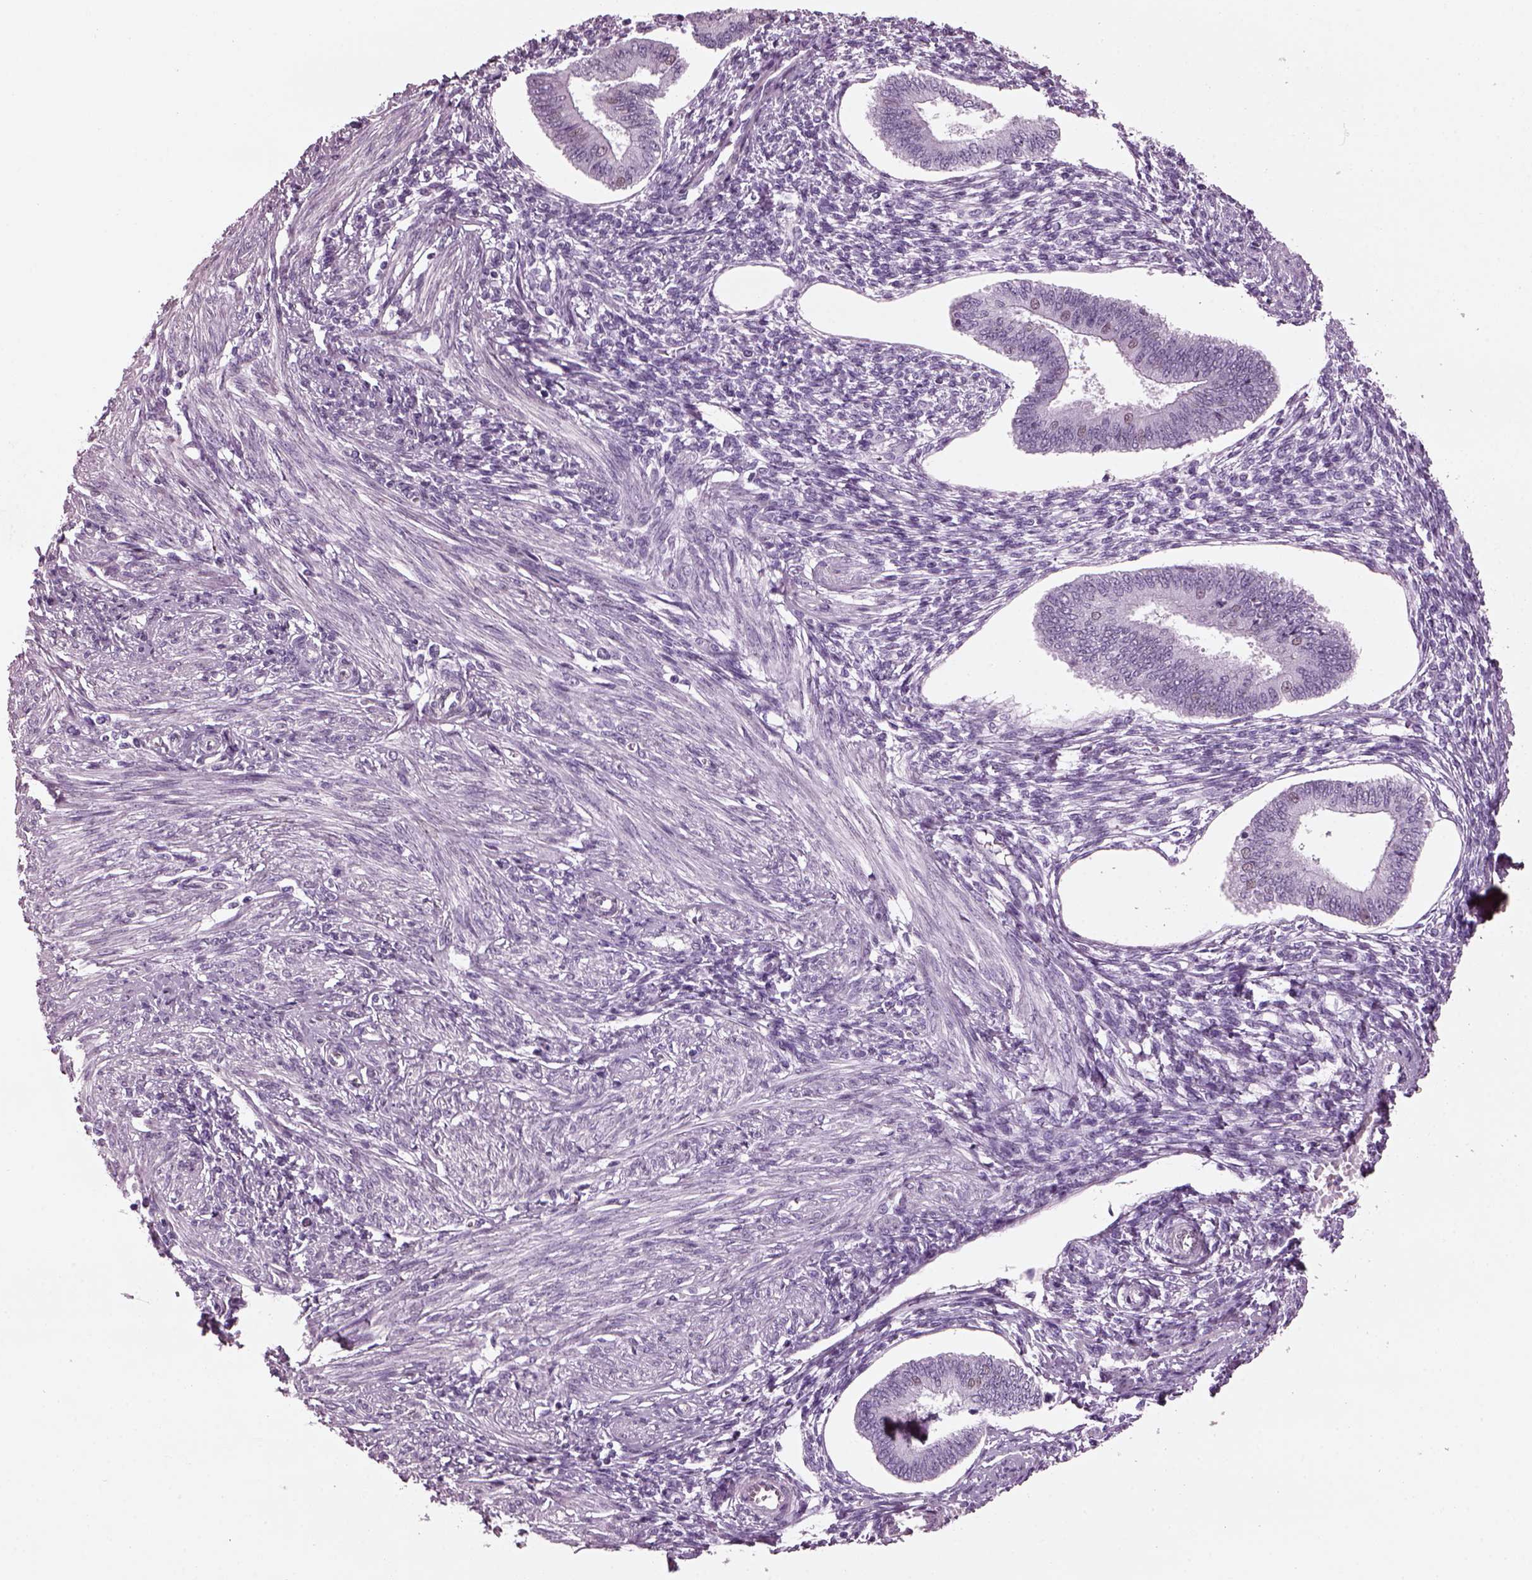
{"staining": {"intensity": "negative", "quantity": "none", "location": "none"}, "tissue": "endometrium", "cell_type": "Cells in endometrial stroma", "image_type": "normal", "snomed": [{"axis": "morphology", "description": "Normal tissue, NOS"}, {"axis": "topography", "description": "Endometrium"}], "caption": "Immunohistochemistry of normal human endometrium reveals no expression in cells in endometrial stroma. Brightfield microscopy of IHC stained with DAB (brown) and hematoxylin (blue), captured at high magnification.", "gene": "KRTAP3", "patient": {"sex": "female", "age": 42}}